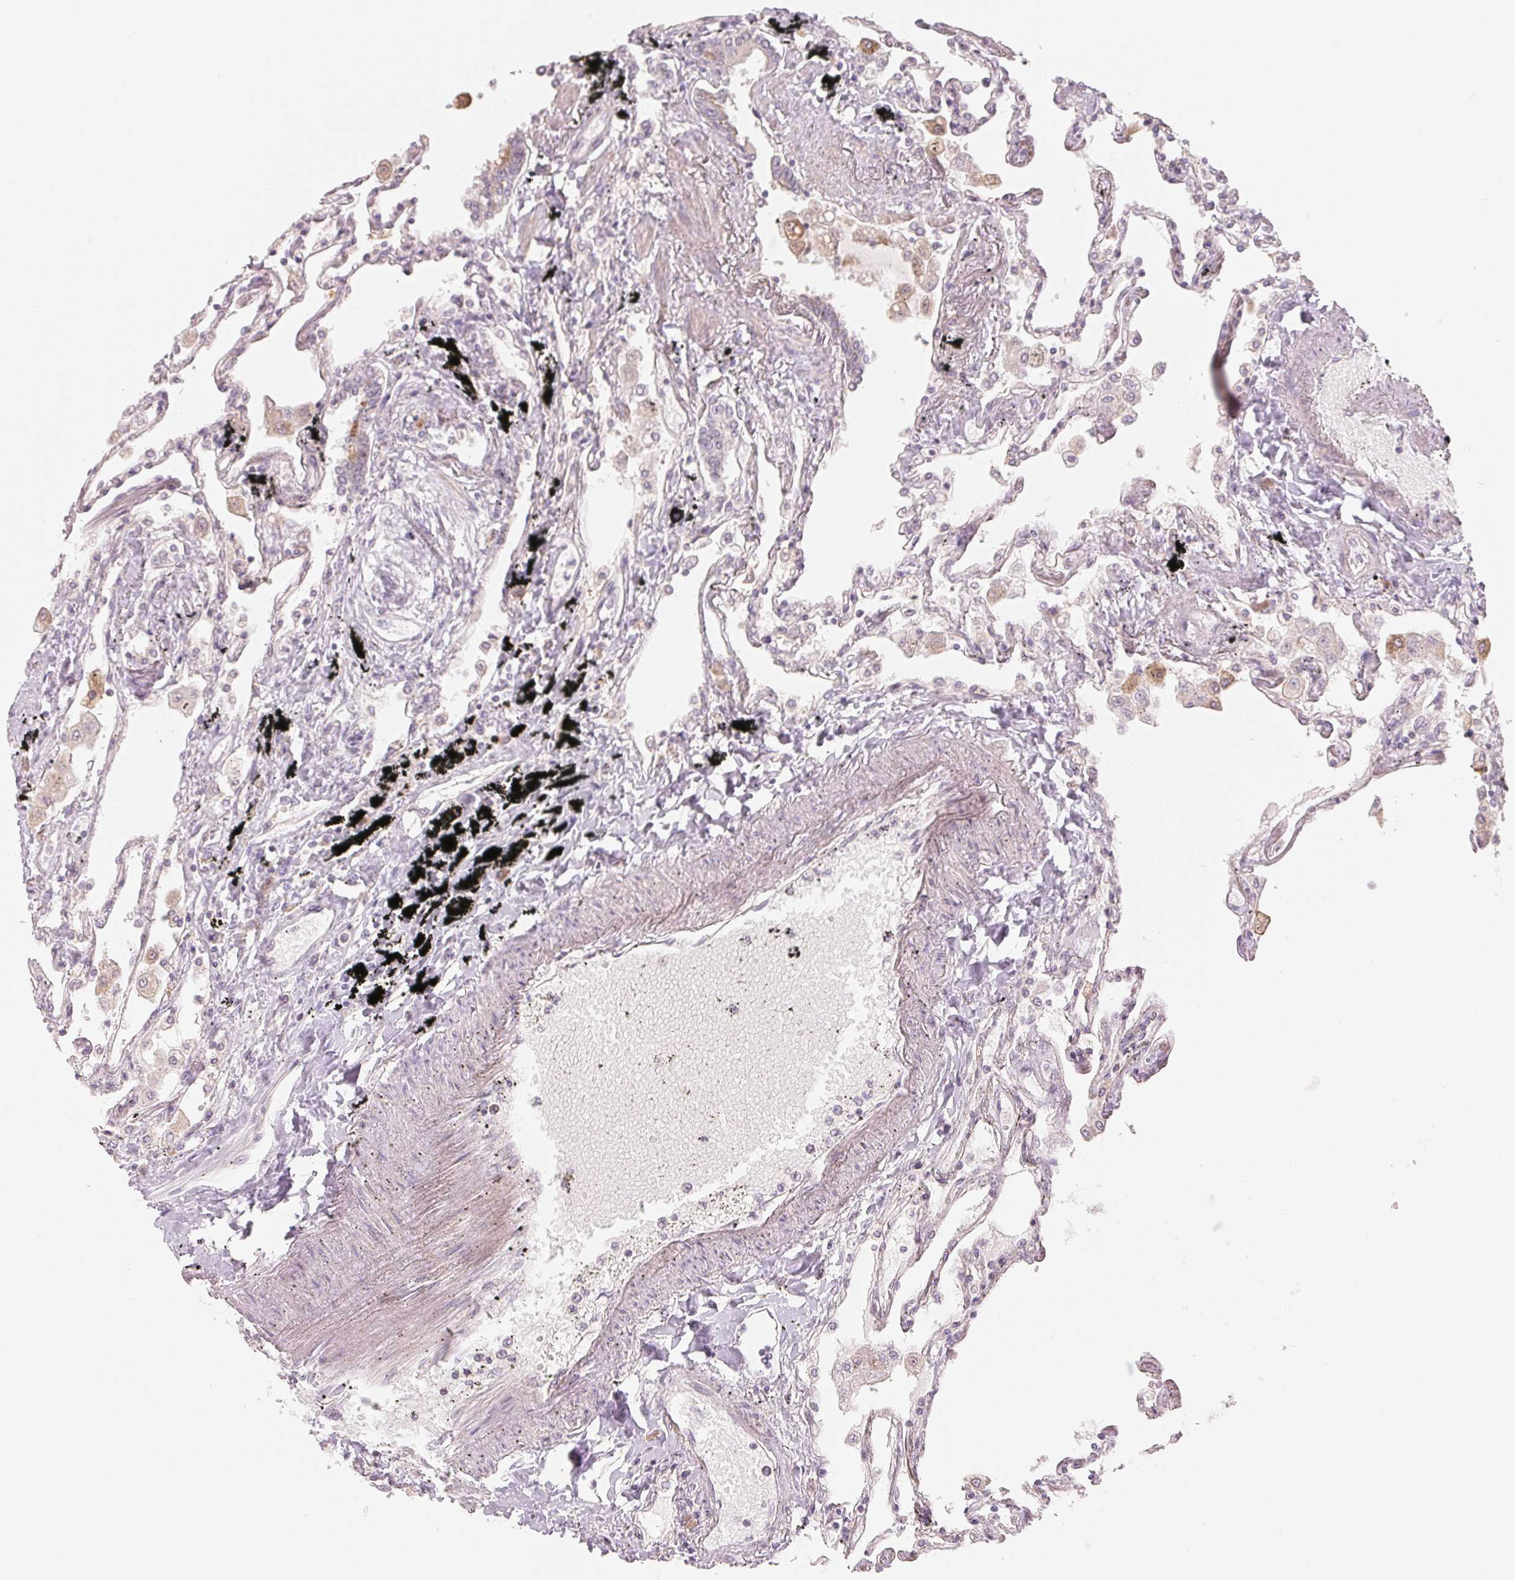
{"staining": {"intensity": "negative", "quantity": "none", "location": "none"}, "tissue": "lung", "cell_type": "Alveolar cells", "image_type": "normal", "snomed": [{"axis": "morphology", "description": "Normal tissue, NOS"}, {"axis": "morphology", "description": "Adenocarcinoma, NOS"}, {"axis": "topography", "description": "Cartilage tissue"}, {"axis": "topography", "description": "Lung"}], "caption": "Immunohistochemical staining of unremarkable lung displays no significant positivity in alveolar cells. Brightfield microscopy of immunohistochemistry stained with DAB (3,3'-diaminobenzidine) (brown) and hematoxylin (blue), captured at high magnification.", "gene": "DENND2C", "patient": {"sex": "female", "age": 67}}